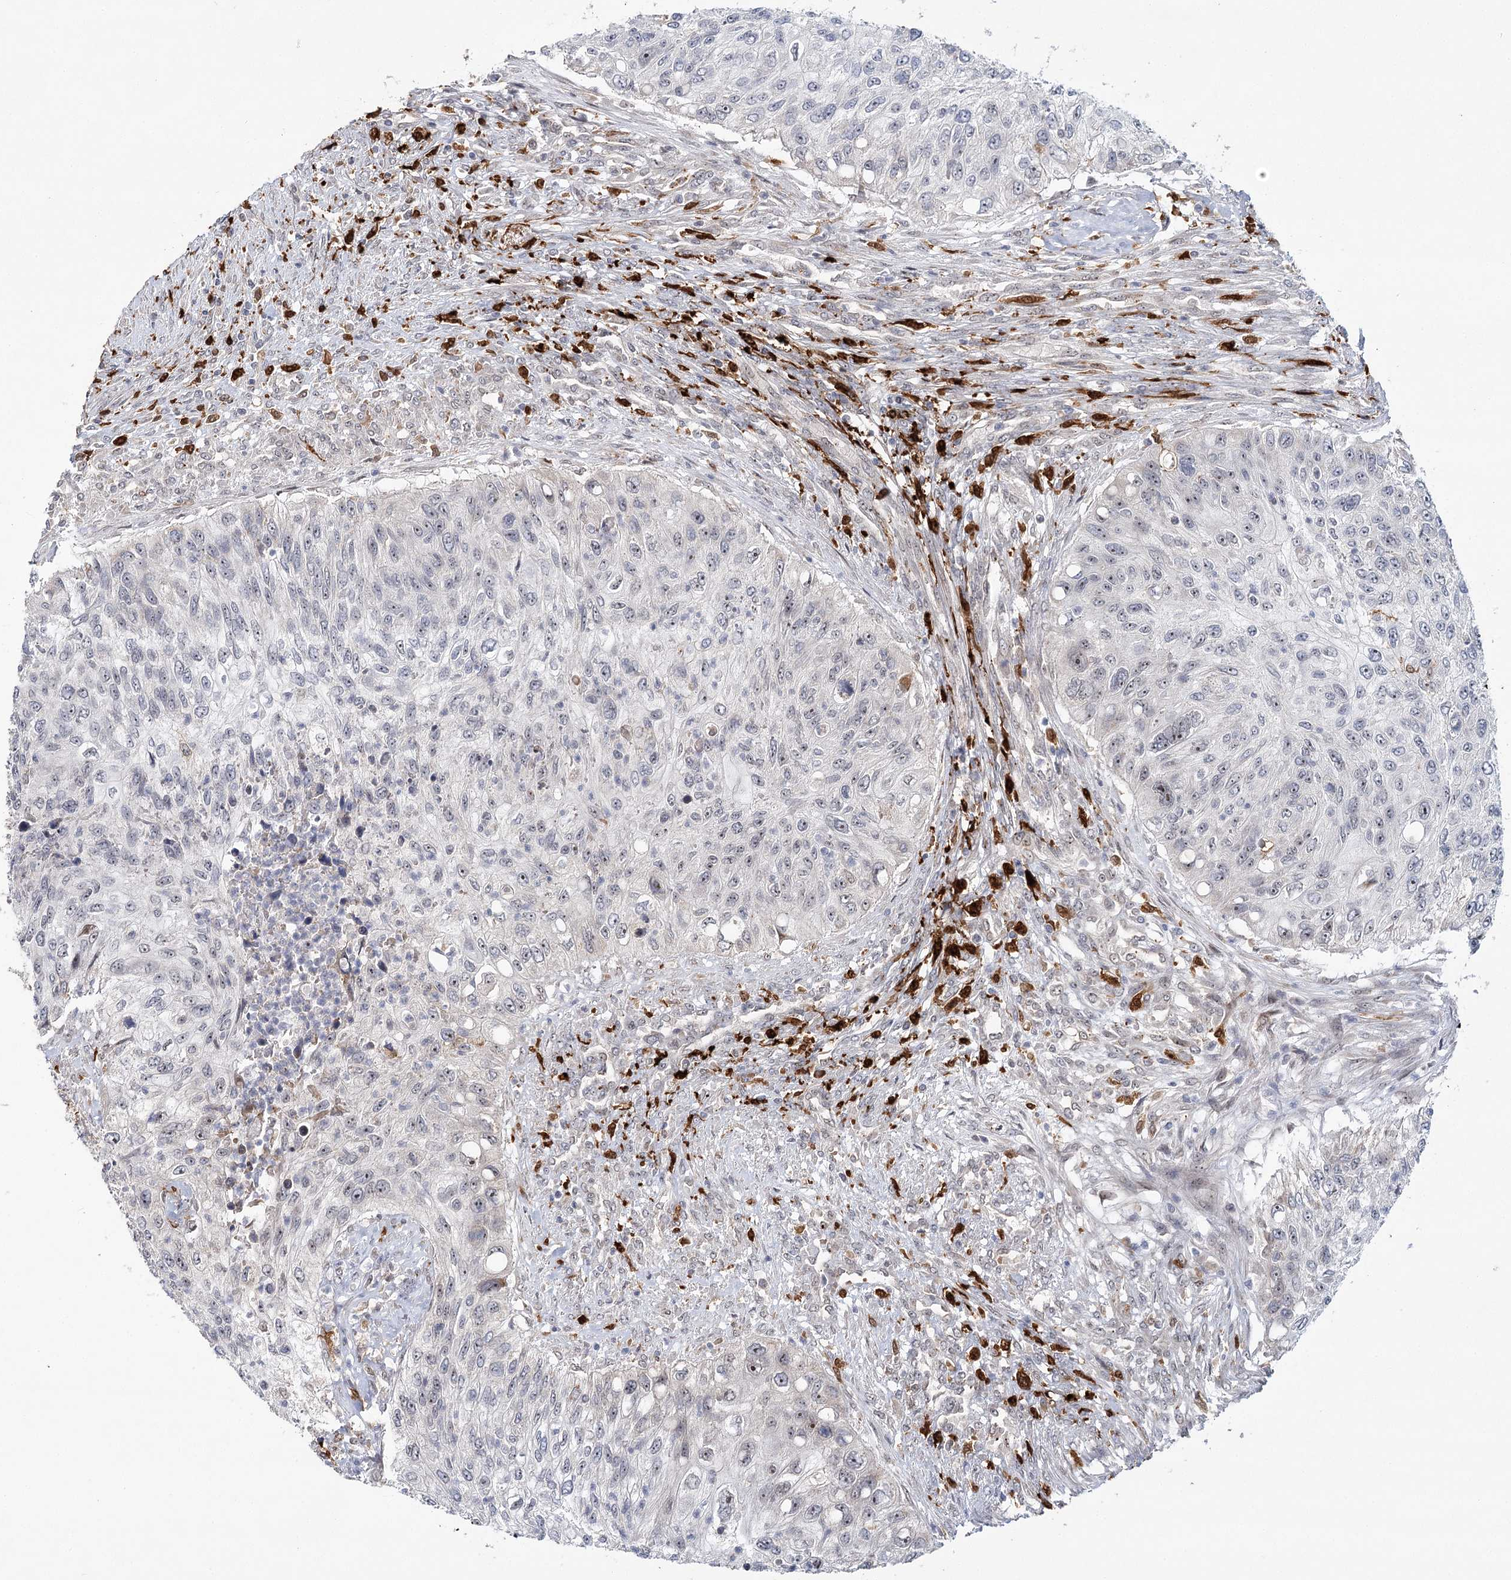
{"staining": {"intensity": "negative", "quantity": "none", "location": "none"}, "tissue": "urothelial cancer", "cell_type": "Tumor cells", "image_type": "cancer", "snomed": [{"axis": "morphology", "description": "Urothelial carcinoma, High grade"}, {"axis": "topography", "description": "Urinary bladder"}], "caption": "IHC micrograph of neoplastic tissue: urothelial cancer stained with DAB displays no significant protein expression in tumor cells.", "gene": "WDR36", "patient": {"sex": "female", "age": 60}}